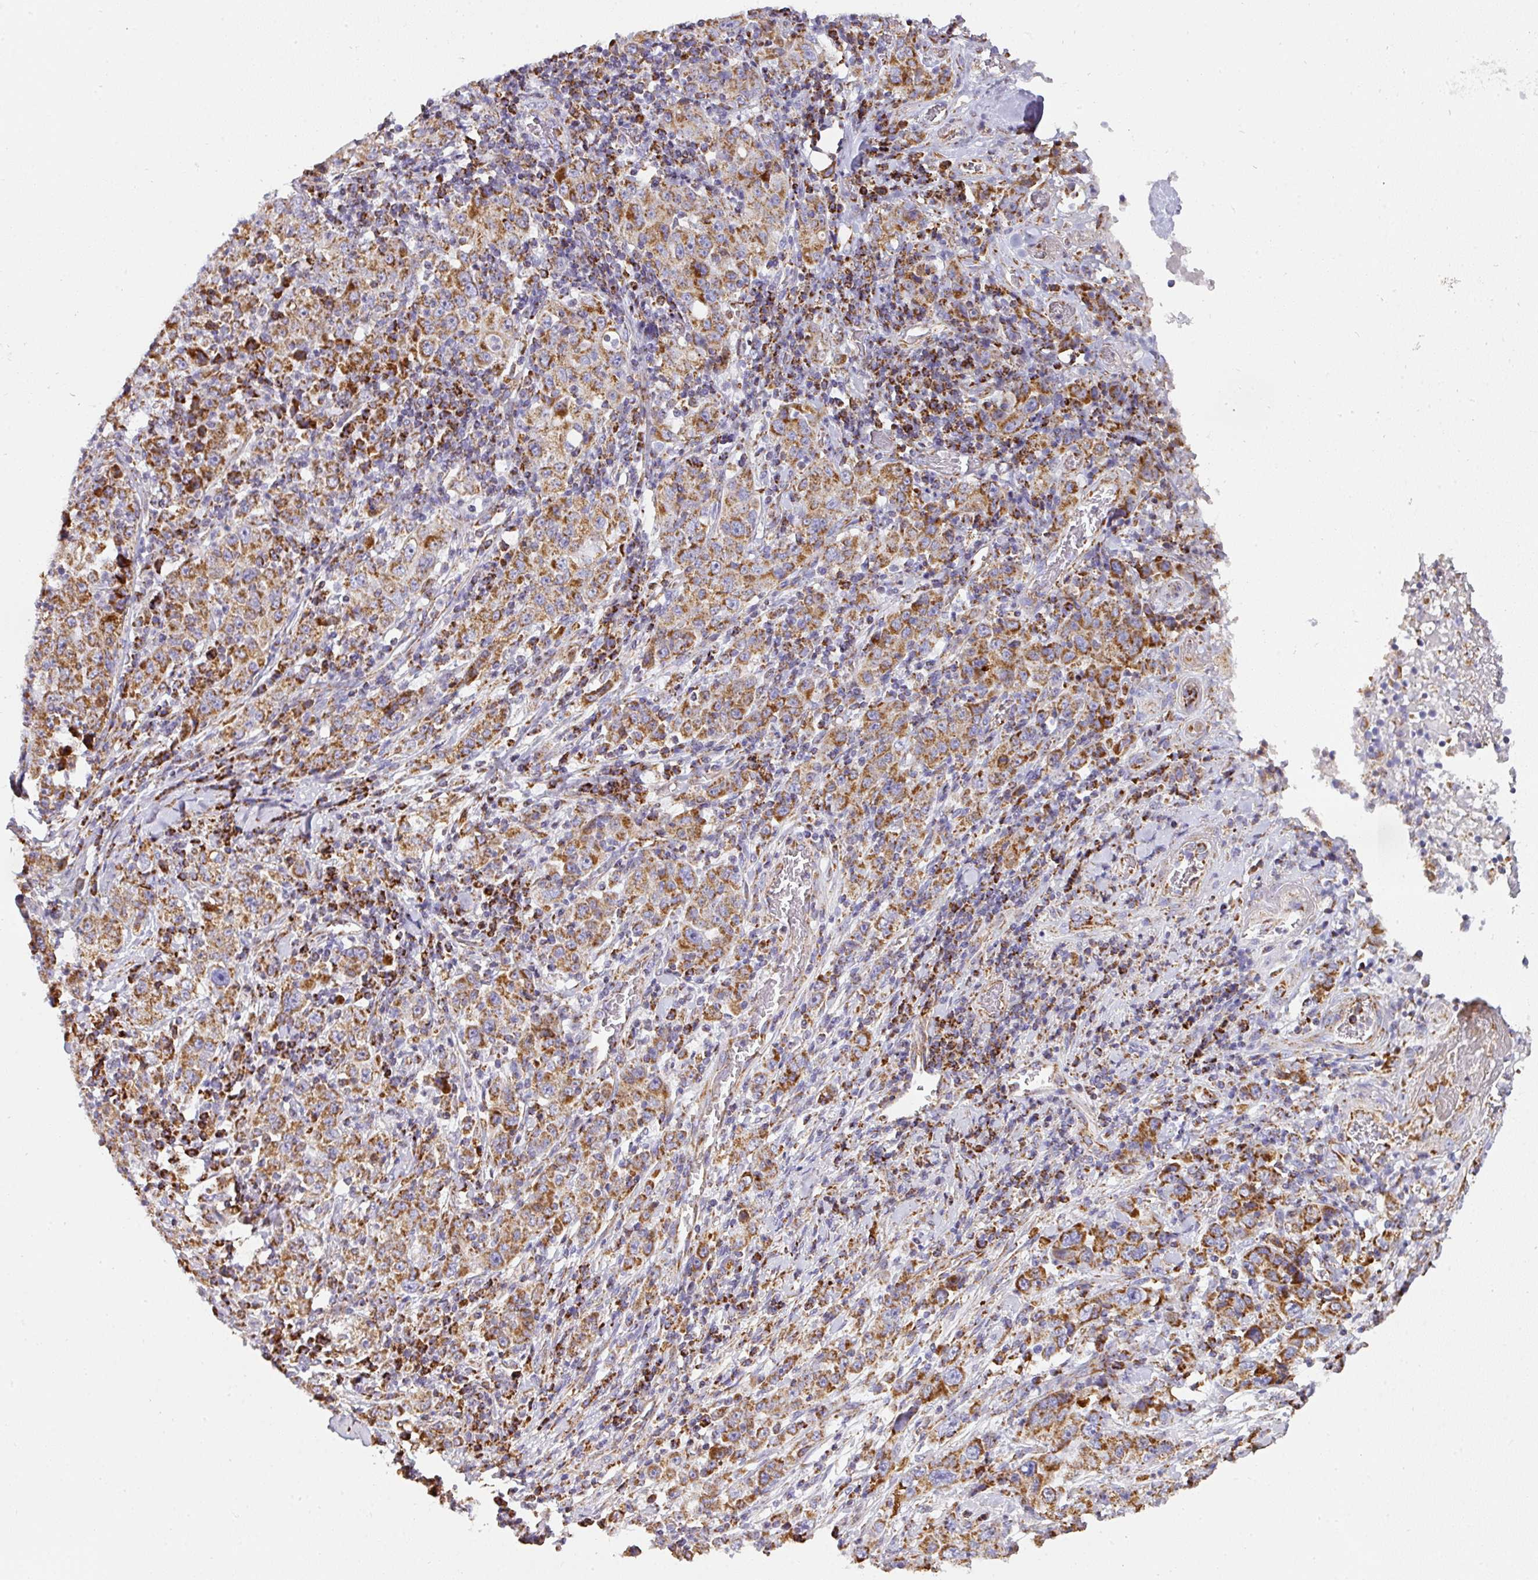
{"staining": {"intensity": "strong", "quantity": ">75%", "location": "cytoplasmic/membranous"}, "tissue": "stomach cancer", "cell_type": "Tumor cells", "image_type": "cancer", "snomed": [{"axis": "morphology", "description": "Normal tissue, NOS"}, {"axis": "morphology", "description": "Adenocarcinoma, NOS"}, {"axis": "topography", "description": "Stomach, upper"}, {"axis": "topography", "description": "Stomach"}], "caption": "This is an image of IHC staining of stomach cancer, which shows strong expression in the cytoplasmic/membranous of tumor cells.", "gene": "UQCRFS1", "patient": {"sex": "male", "age": 59}}